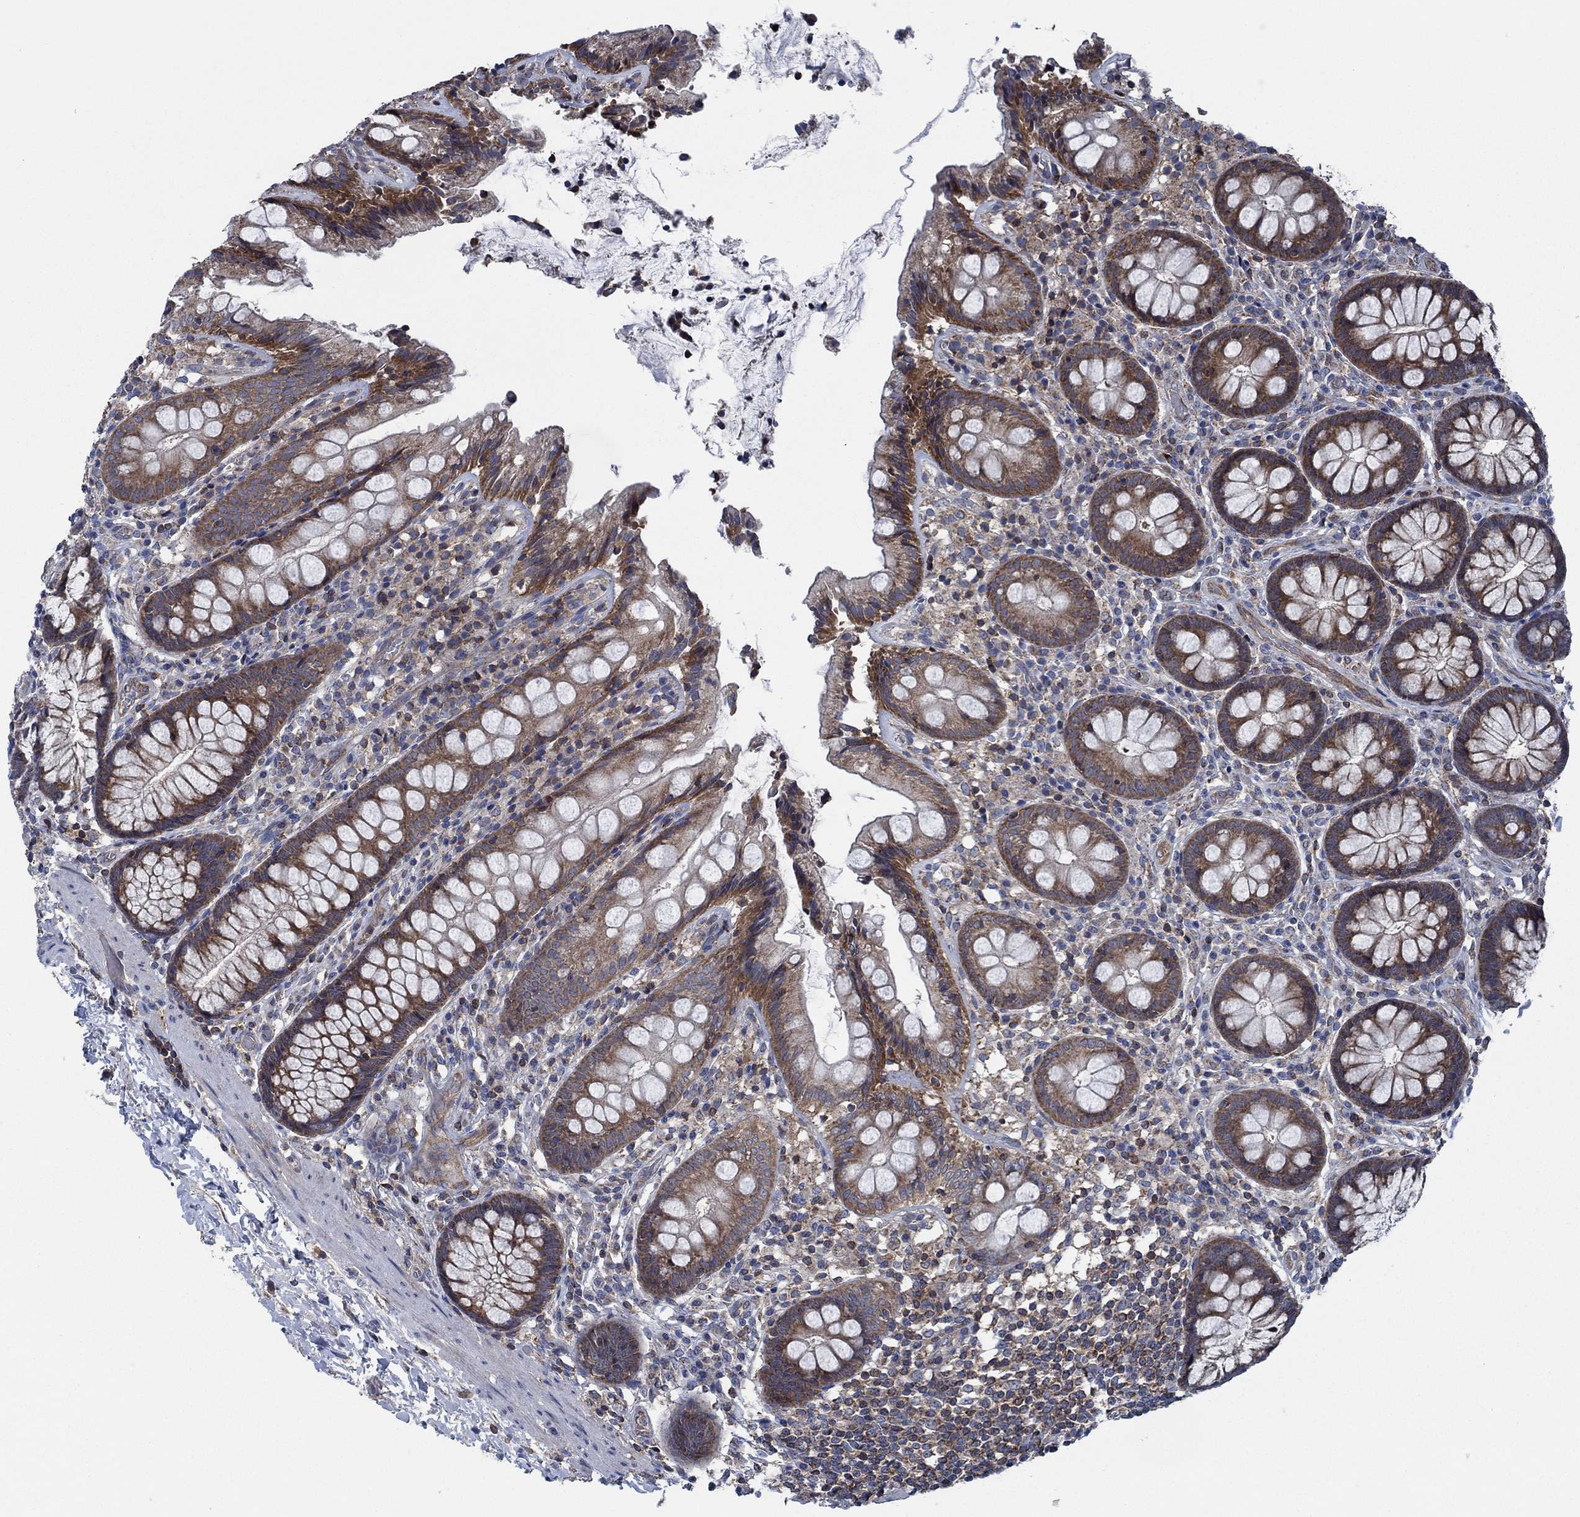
{"staining": {"intensity": "moderate", "quantity": "25%-75%", "location": "cytoplasmic/membranous"}, "tissue": "colon", "cell_type": "Endothelial cells", "image_type": "normal", "snomed": [{"axis": "morphology", "description": "Normal tissue, NOS"}, {"axis": "topography", "description": "Colon"}], "caption": "Colon stained with IHC reveals moderate cytoplasmic/membranous expression in approximately 25%-75% of endothelial cells. The protein is shown in brown color, while the nuclei are stained blue.", "gene": "STXBP6", "patient": {"sex": "female", "age": 86}}